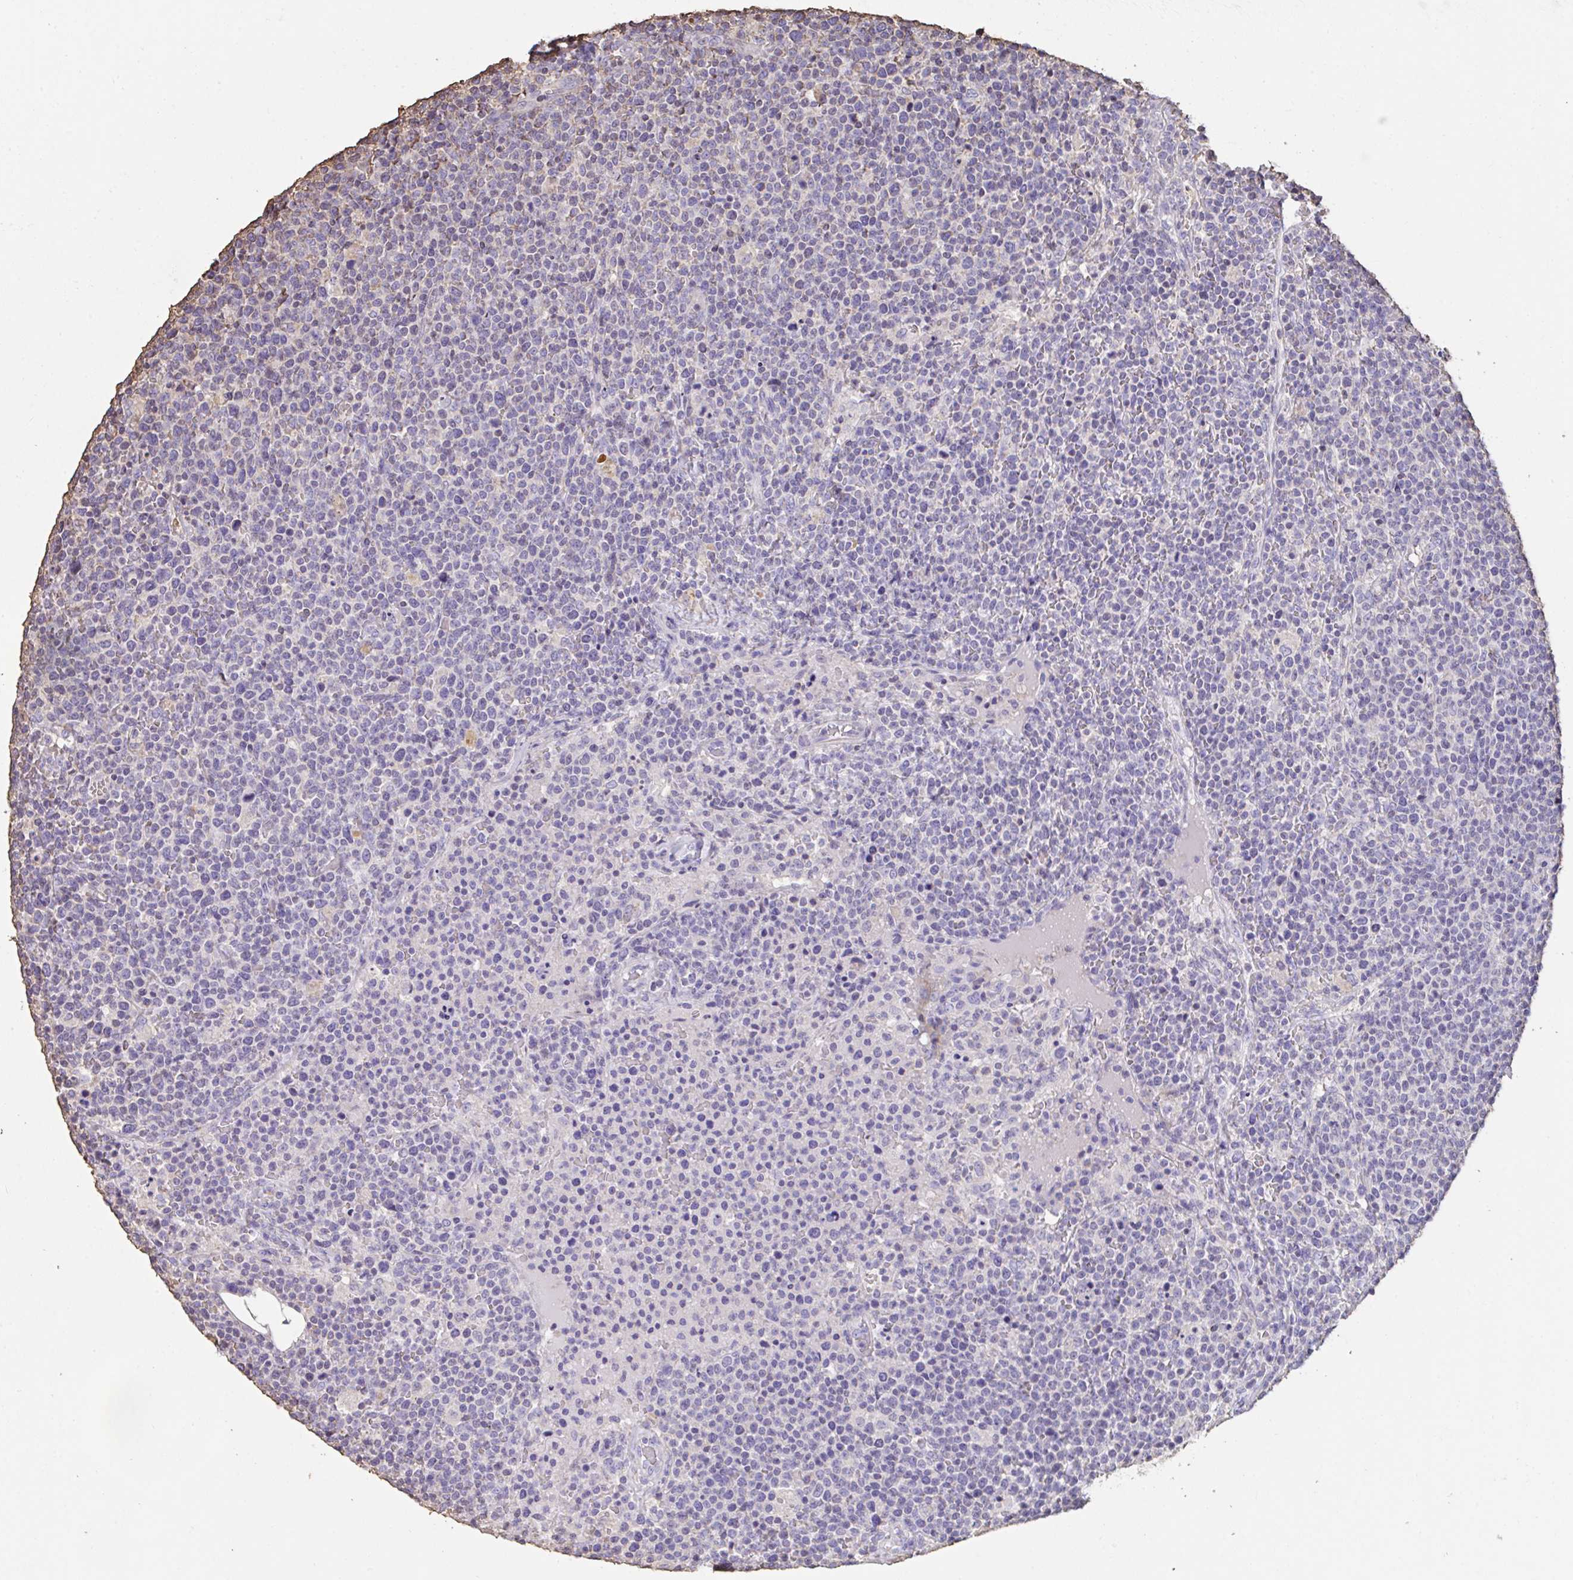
{"staining": {"intensity": "negative", "quantity": "none", "location": "none"}, "tissue": "lymphoma", "cell_type": "Tumor cells", "image_type": "cancer", "snomed": [{"axis": "morphology", "description": "Malignant lymphoma, non-Hodgkin's type, High grade"}, {"axis": "topography", "description": "Lymph node"}], "caption": "Protein analysis of lymphoma displays no significant staining in tumor cells. Brightfield microscopy of immunohistochemistry stained with DAB (brown) and hematoxylin (blue), captured at high magnification.", "gene": "IL23R", "patient": {"sex": "male", "age": 61}}